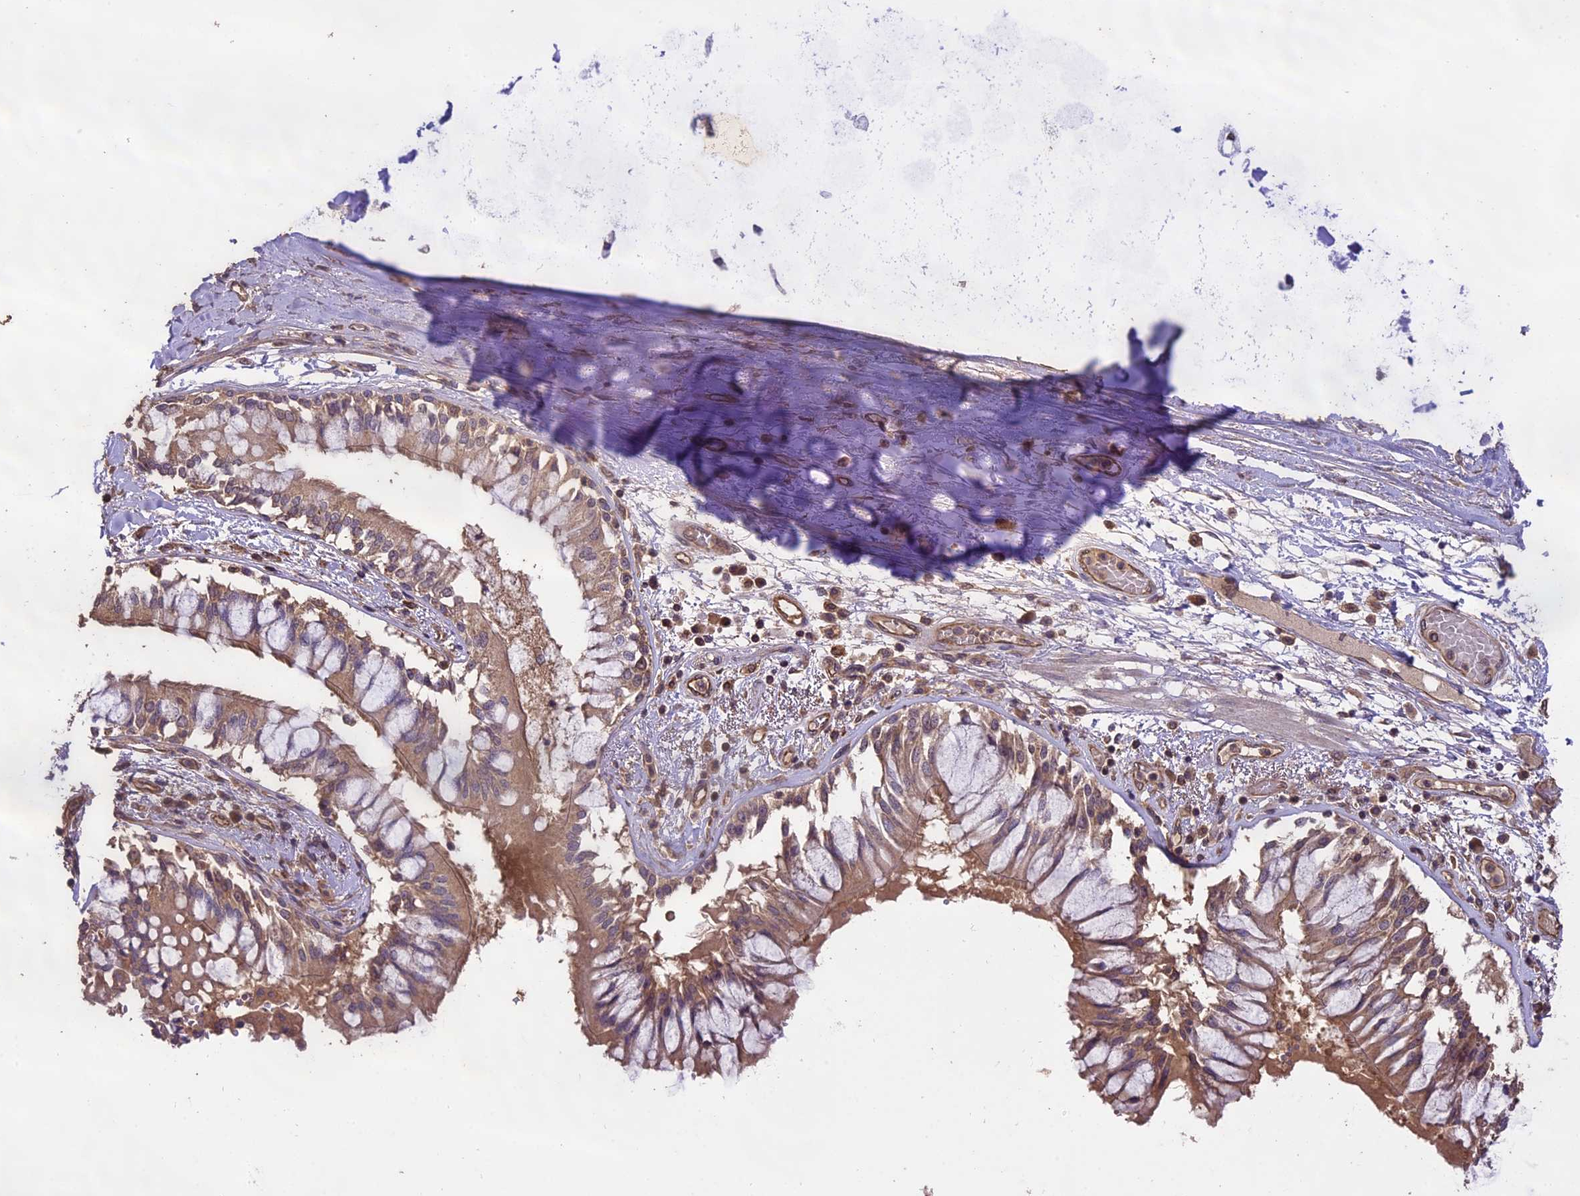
{"staining": {"intensity": "moderate", "quantity": ">75%", "location": "cytoplasmic/membranous"}, "tissue": "adipose tissue", "cell_type": "Adipocytes", "image_type": "normal", "snomed": [{"axis": "morphology", "description": "Normal tissue, NOS"}, {"axis": "topography", "description": "Cartilage tissue"}, {"axis": "topography", "description": "Bronchus"}, {"axis": "topography", "description": "Lung"}, {"axis": "topography", "description": "Peripheral nerve tissue"}], "caption": "High-power microscopy captured an IHC photomicrograph of benign adipose tissue, revealing moderate cytoplasmic/membranous expression in about >75% of adipocytes. The staining was performed using DAB to visualize the protein expression in brown, while the nuclei were stained in blue with hematoxylin (Magnification: 20x).", "gene": "TTLL10", "patient": {"sex": "female", "age": 49}}